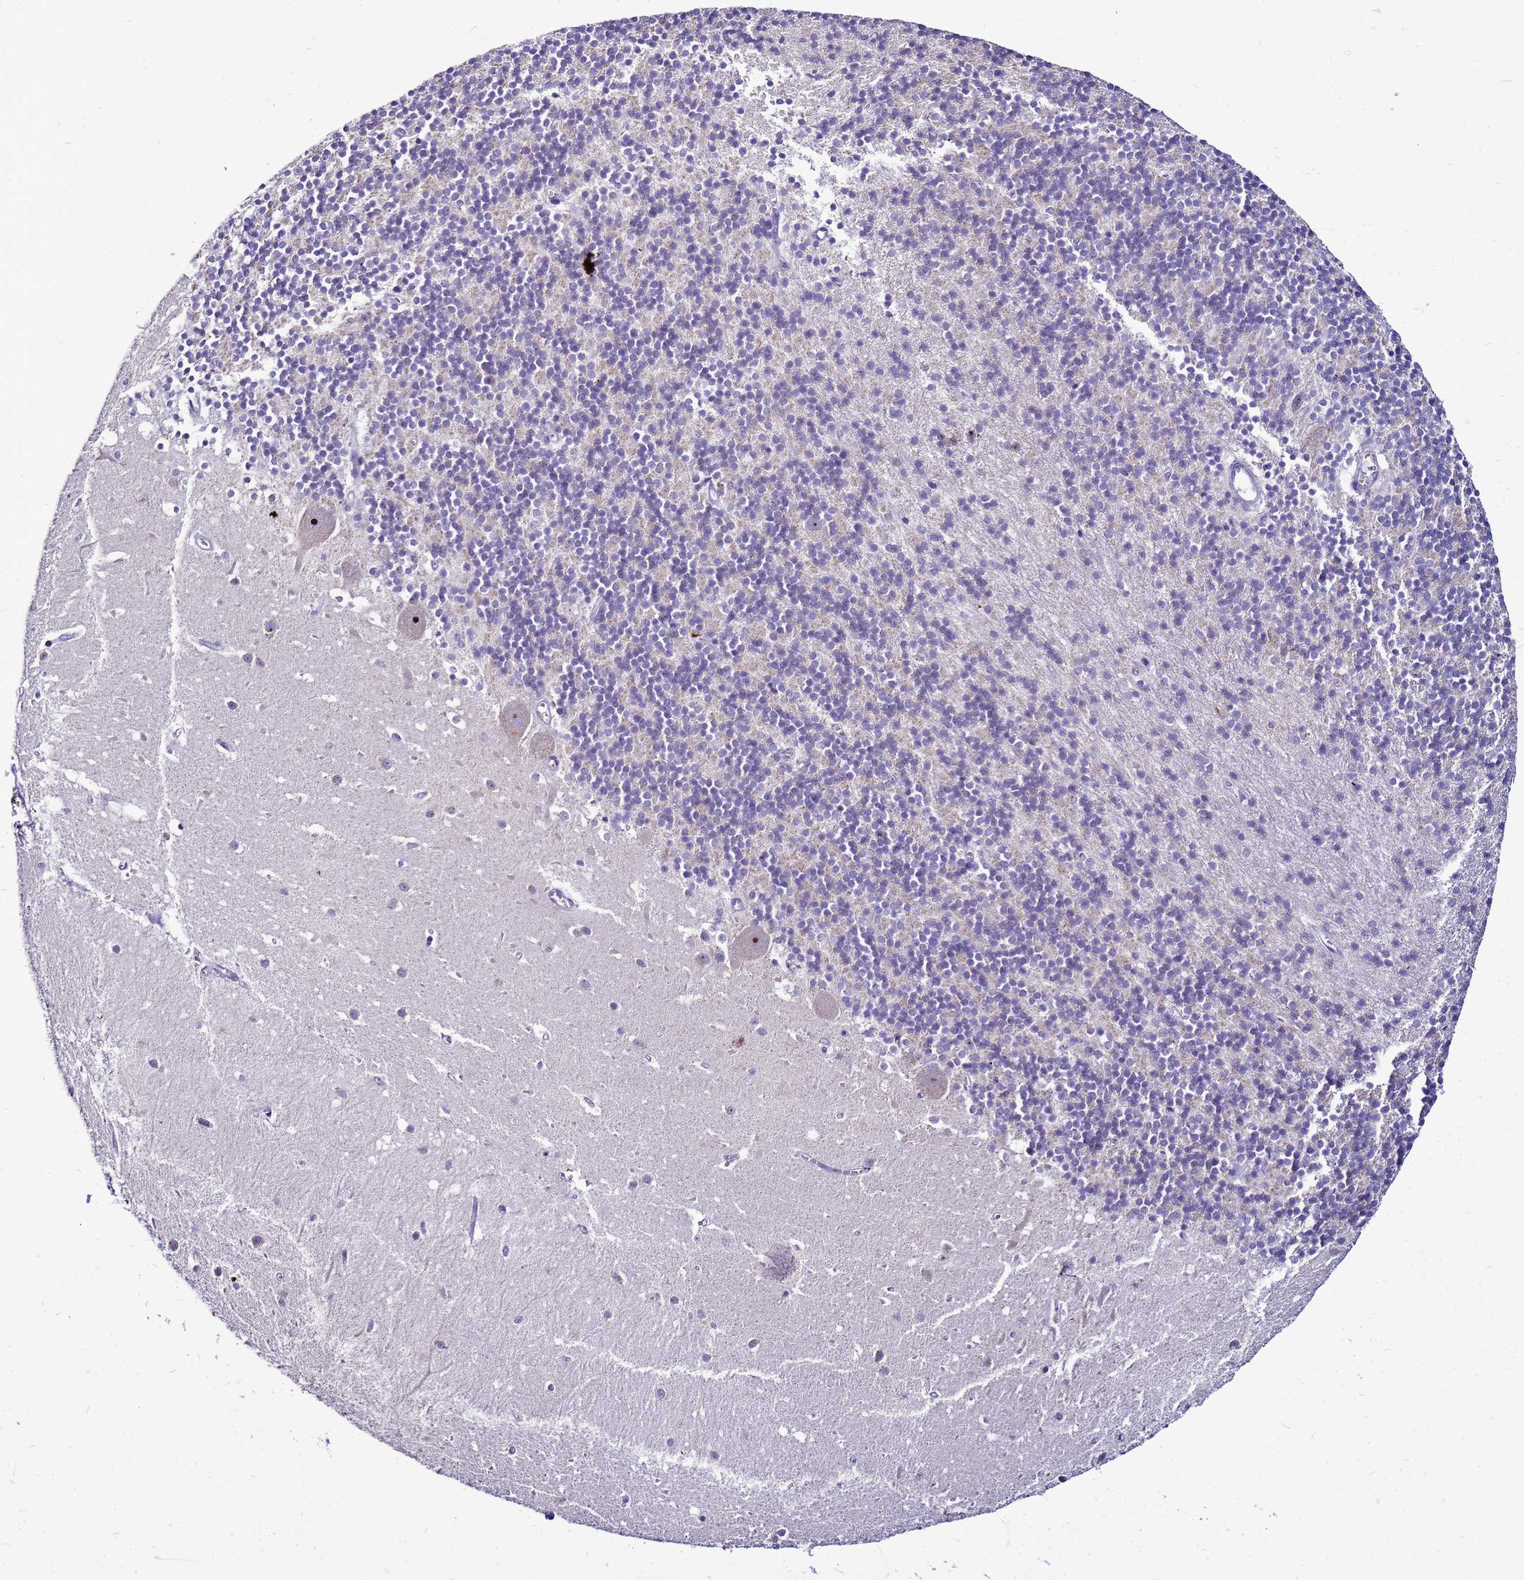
{"staining": {"intensity": "negative", "quantity": "none", "location": "none"}, "tissue": "cerebellum", "cell_type": "Cells in granular layer", "image_type": "normal", "snomed": [{"axis": "morphology", "description": "Normal tissue, NOS"}, {"axis": "topography", "description": "Cerebellum"}], "caption": "Cells in granular layer are negative for brown protein staining in benign cerebellum. Nuclei are stained in blue.", "gene": "VPS4B", "patient": {"sex": "male", "age": 54}}